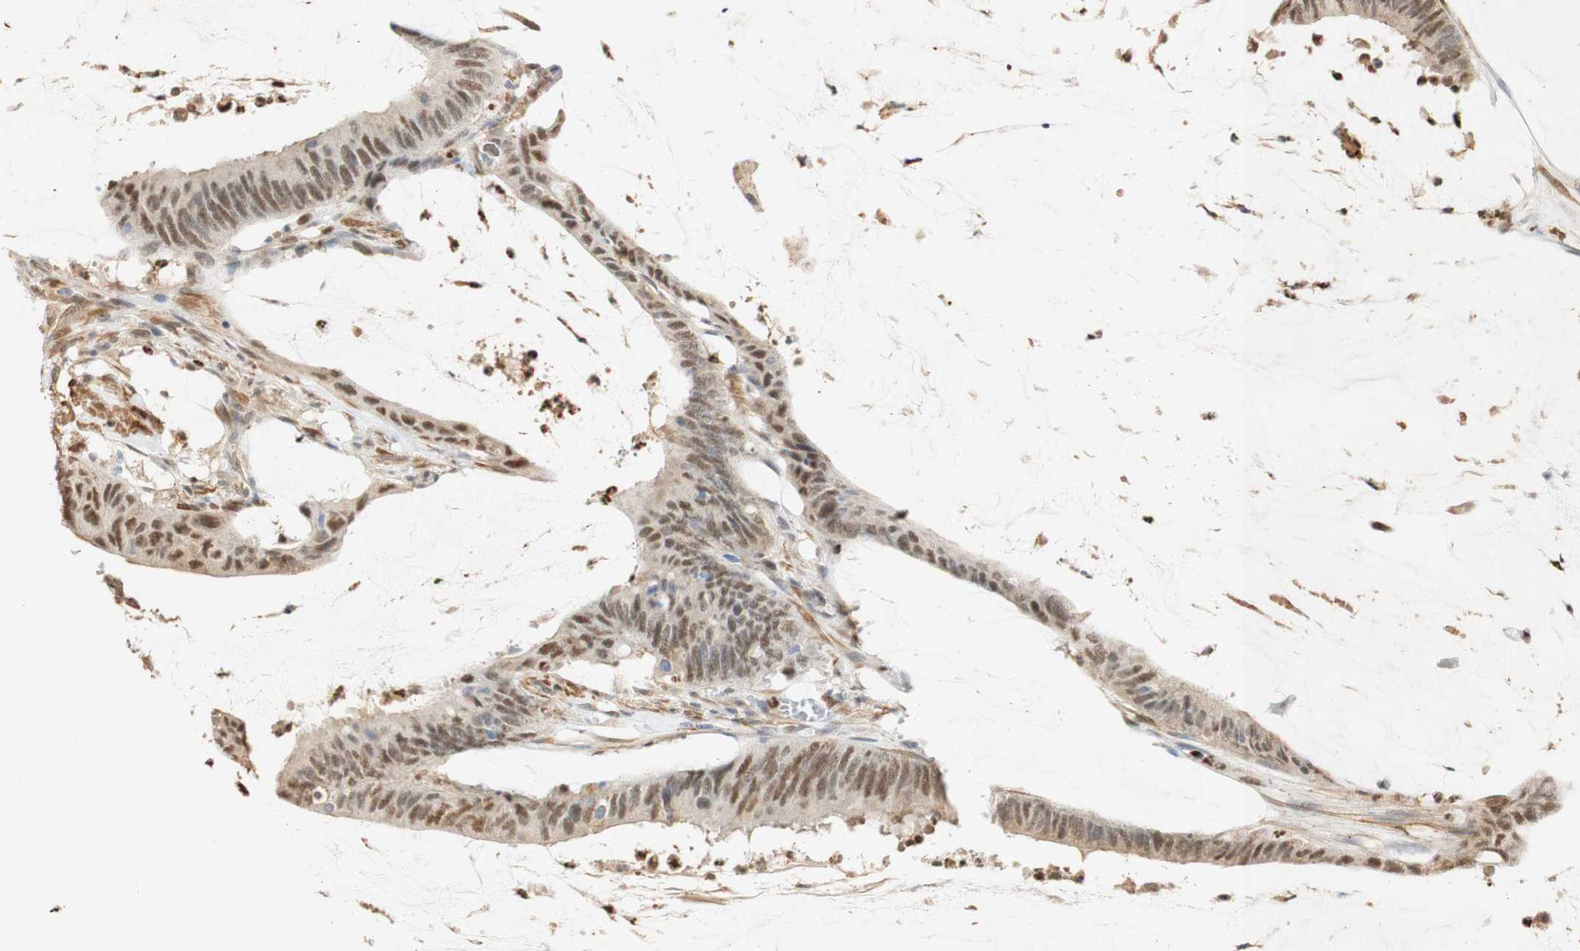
{"staining": {"intensity": "weak", "quantity": ">75%", "location": "nuclear"}, "tissue": "colorectal cancer", "cell_type": "Tumor cells", "image_type": "cancer", "snomed": [{"axis": "morphology", "description": "Adenocarcinoma, NOS"}, {"axis": "topography", "description": "Rectum"}], "caption": "Immunohistochemistry (IHC) micrograph of colorectal adenocarcinoma stained for a protein (brown), which shows low levels of weak nuclear positivity in approximately >75% of tumor cells.", "gene": "MAP3K4", "patient": {"sex": "female", "age": 66}}